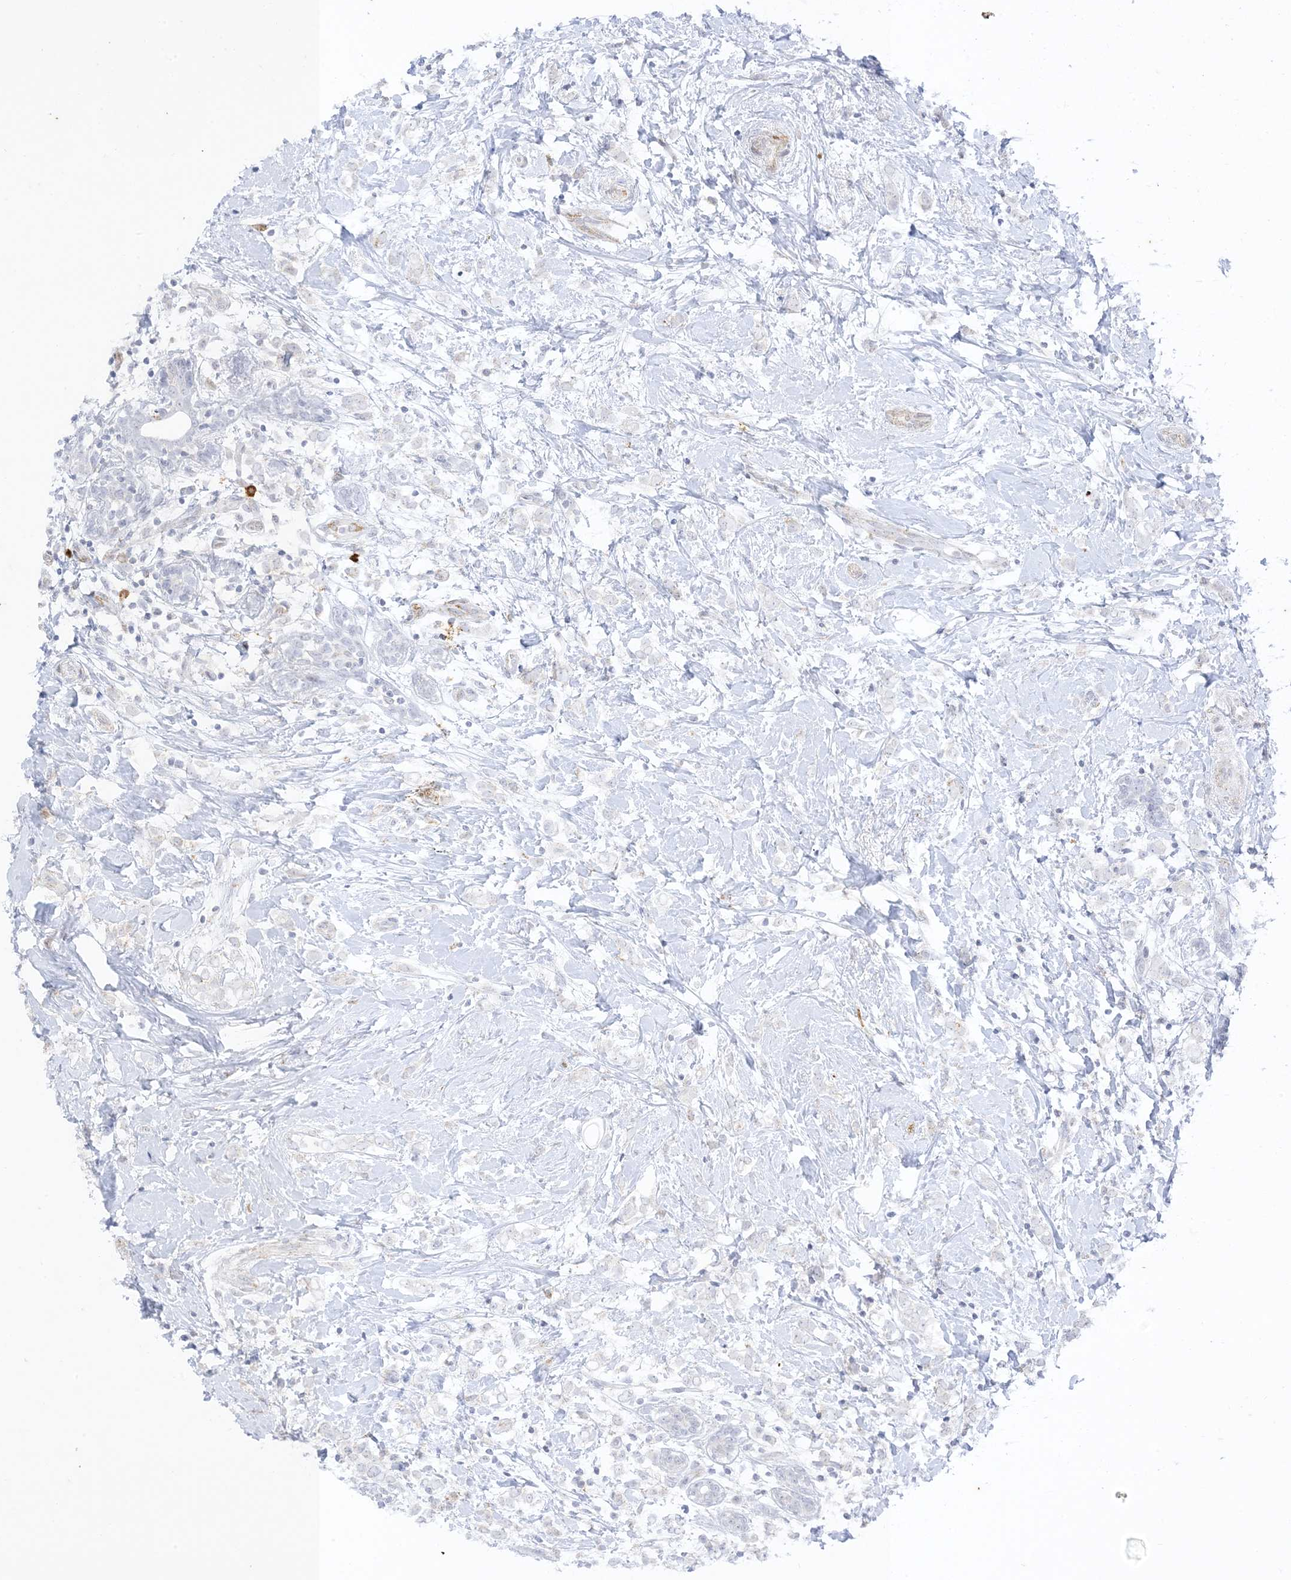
{"staining": {"intensity": "negative", "quantity": "none", "location": "none"}, "tissue": "breast cancer", "cell_type": "Tumor cells", "image_type": "cancer", "snomed": [{"axis": "morphology", "description": "Normal tissue, NOS"}, {"axis": "morphology", "description": "Lobular carcinoma"}, {"axis": "topography", "description": "Breast"}], "caption": "This is an immunohistochemistry micrograph of human breast cancer (lobular carcinoma). There is no positivity in tumor cells.", "gene": "RAC1", "patient": {"sex": "female", "age": 47}}